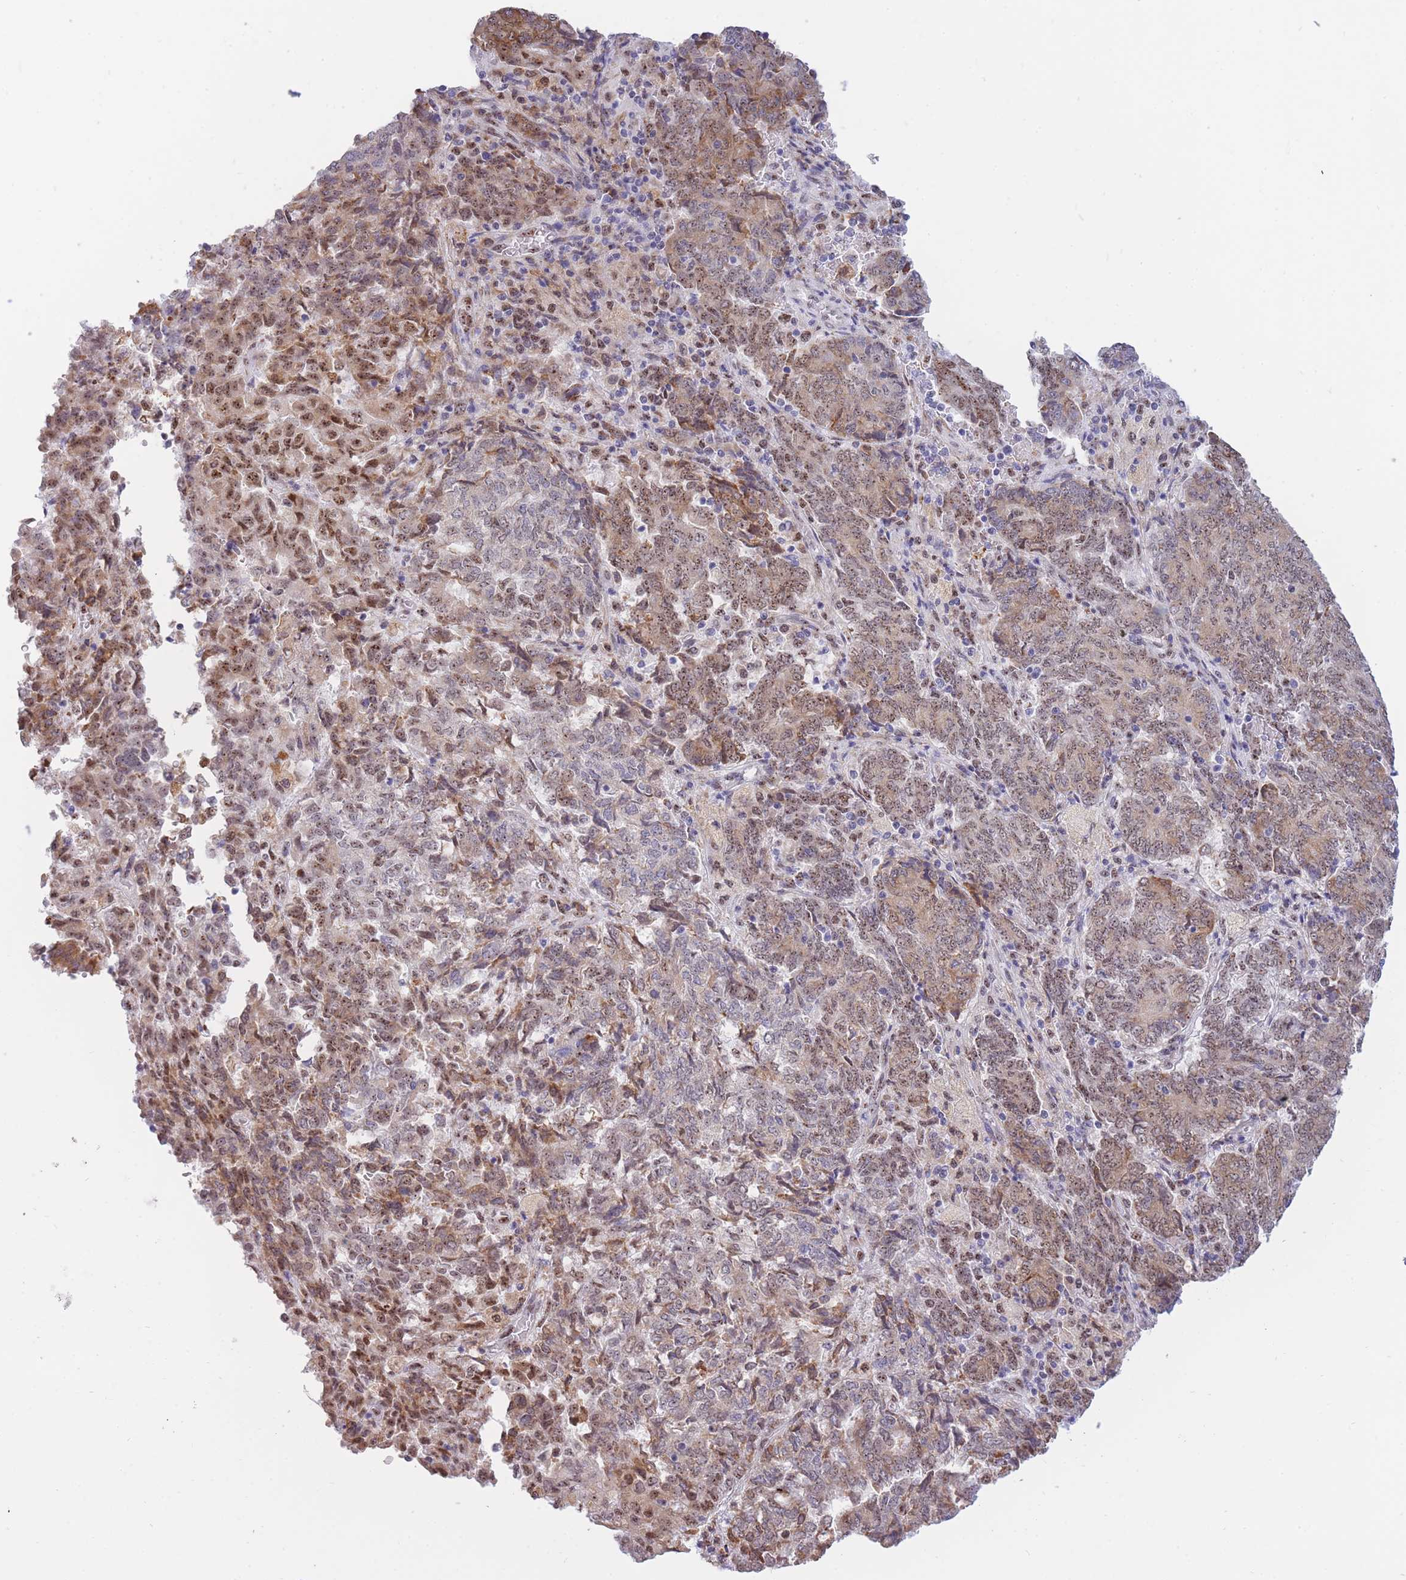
{"staining": {"intensity": "moderate", "quantity": ">75%", "location": "cytoplasmic/membranous,nuclear"}, "tissue": "endometrial cancer", "cell_type": "Tumor cells", "image_type": "cancer", "snomed": [{"axis": "morphology", "description": "Adenocarcinoma, NOS"}, {"axis": "topography", "description": "Endometrium"}], "caption": "High-magnification brightfield microscopy of endometrial cancer stained with DAB (brown) and counterstained with hematoxylin (blue). tumor cells exhibit moderate cytoplasmic/membranous and nuclear staining is seen in about>75% of cells.", "gene": "FAM153A", "patient": {"sex": "female", "age": 80}}